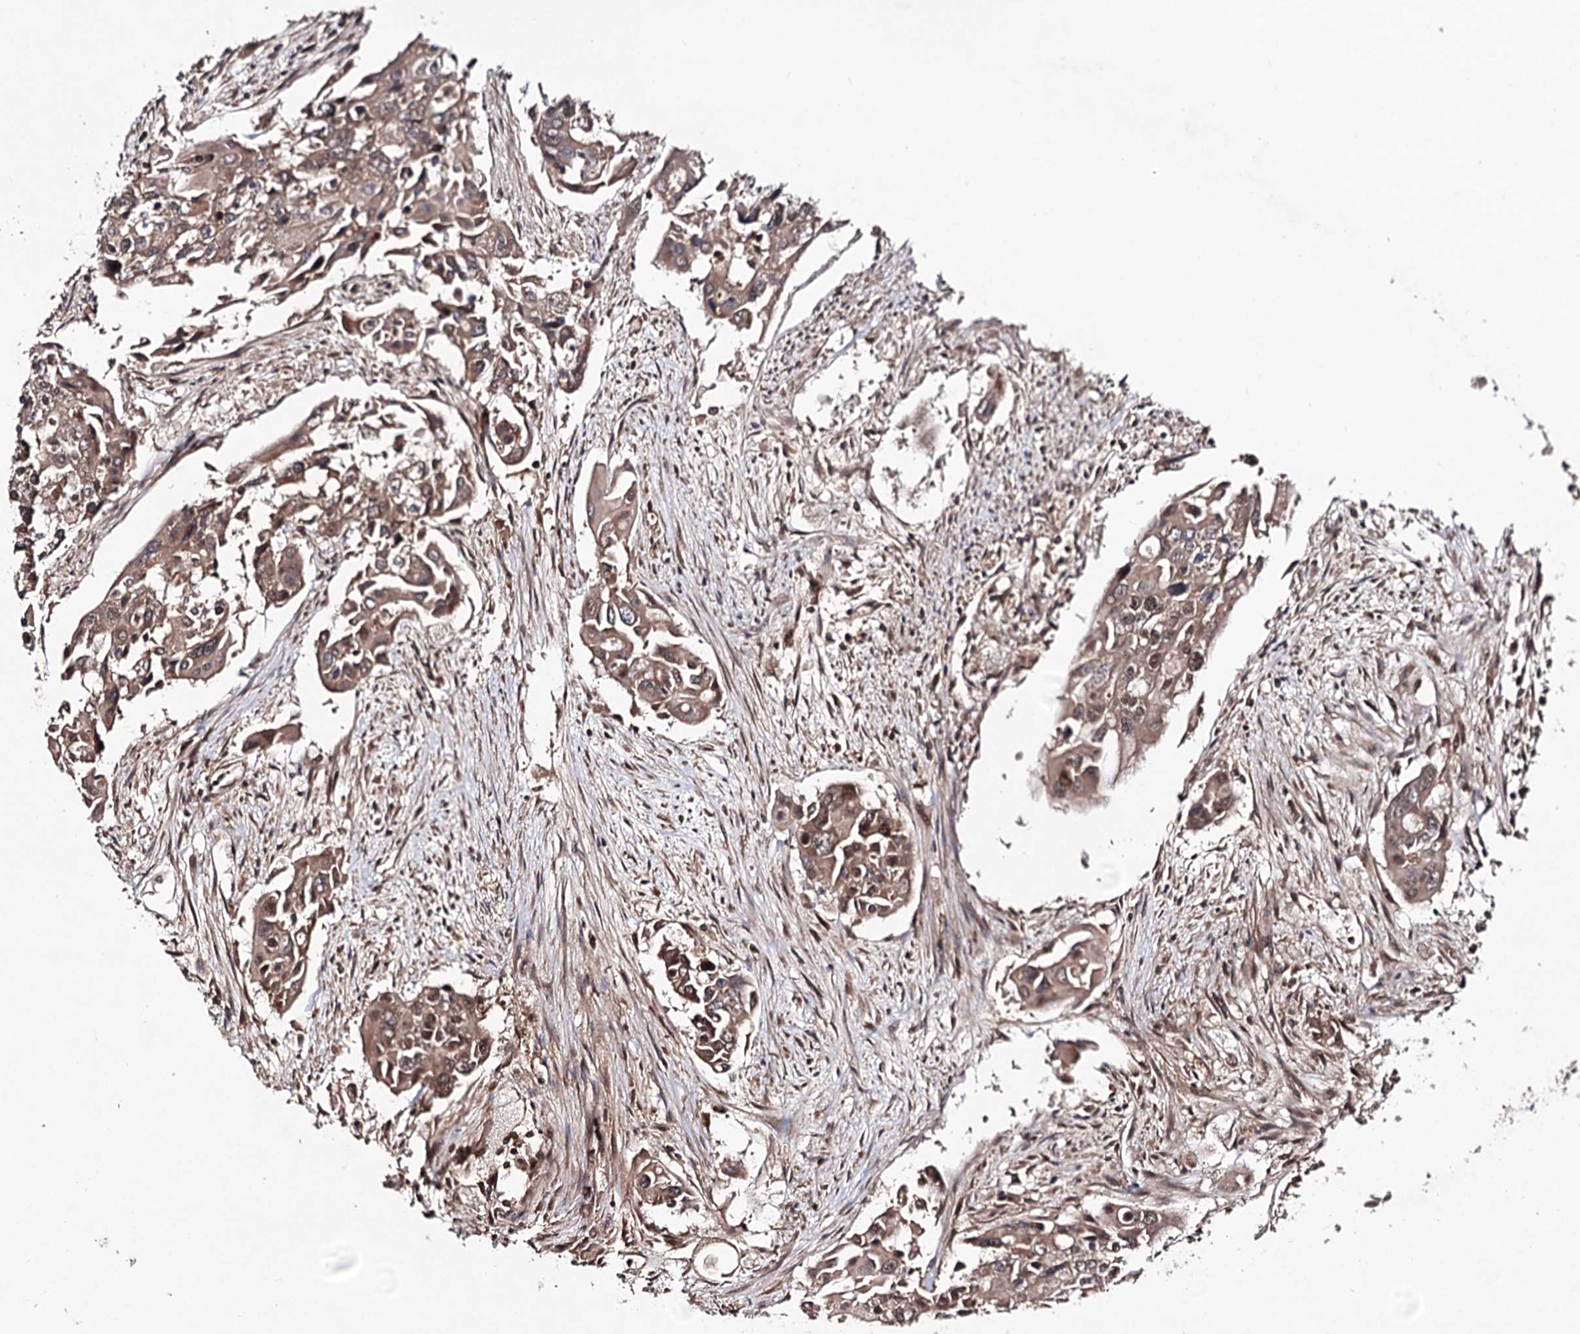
{"staining": {"intensity": "moderate", "quantity": ">75%", "location": "cytoplasmic/membranous,nuclear"}, "tissue": "colorectal cancer", "cell_type": "Tumor cells", "image_type": "cancer", "snomed": [{"axis": "morphology", "description": "Adenocarcinoma, NOS"}, {"axis": "topography", "description": "Colon"}], "caption": "Human adenocarcinoma (colorectal) stained with a brown dye displays moderate cytoplasmic/membranous and nuclear positive expression in approximately >75% of tumor cells.", "gene": "FAM53B", "patient": {"sex": "male", "age": 77}}